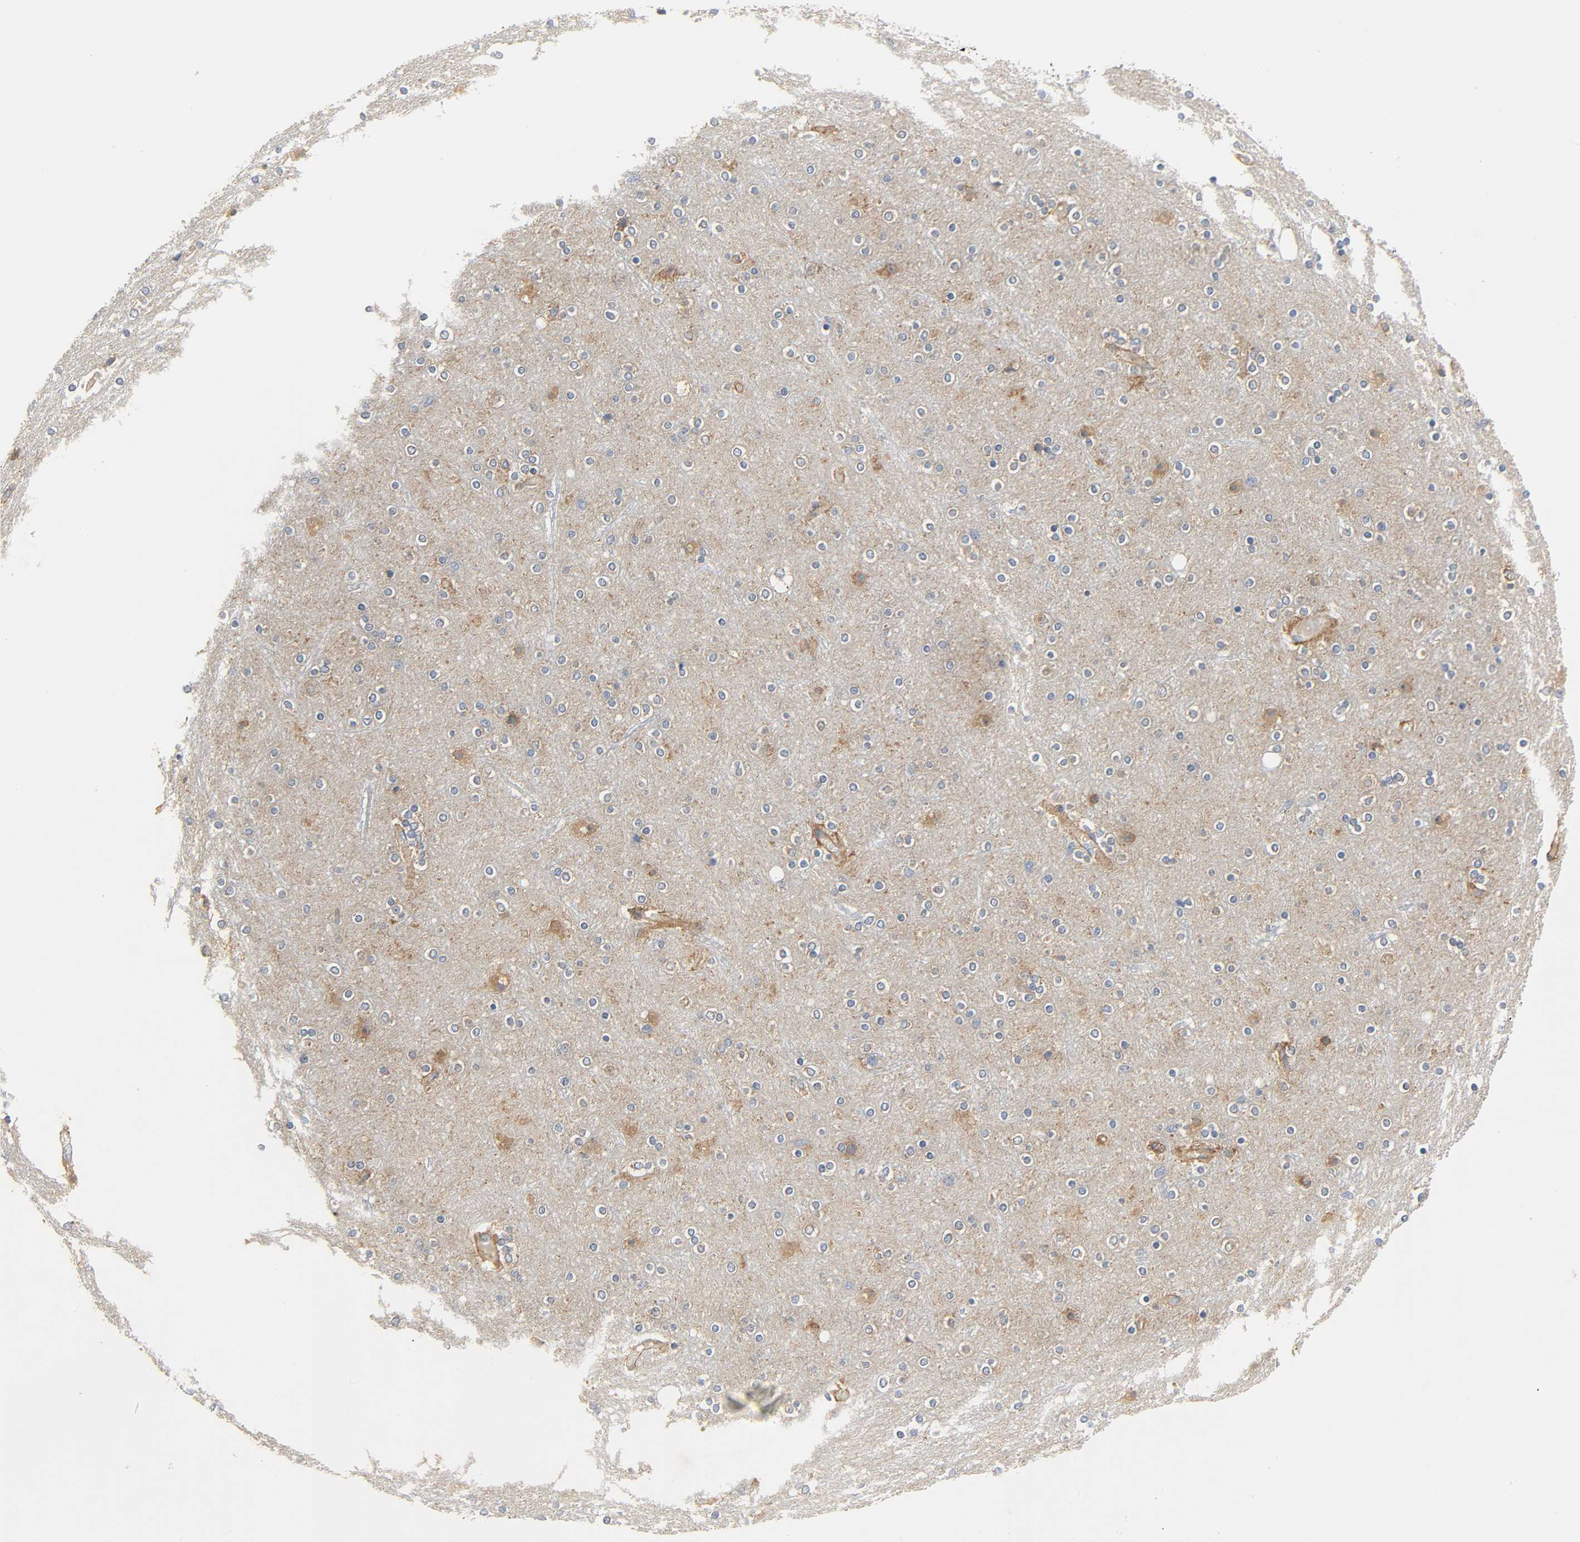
{"staining": {"intensity": "moderate", "quantity": "25%-75%", "location": "cytoplasmic/membranous"}, "tissue": "cerebral cortex", "cell_type": "Endothelial cells", "image_type": "normal", "snomed": [{"axis": "morphology", "description": "Normal tissue, NOS"}, {"axis": "topography", "description": "Cerebral cortex"}], "caption": "Protein analysis of unremarkable cerebral cortex reveals moderate cytoplasmic/membranous expression in approximately 25%-75% of endothelial cells. (DAB IHC, brown staining for protein, blue staining for nuclei).", "gene": "ARPC1A", "patient": {"sex": "female", "age": 54}}